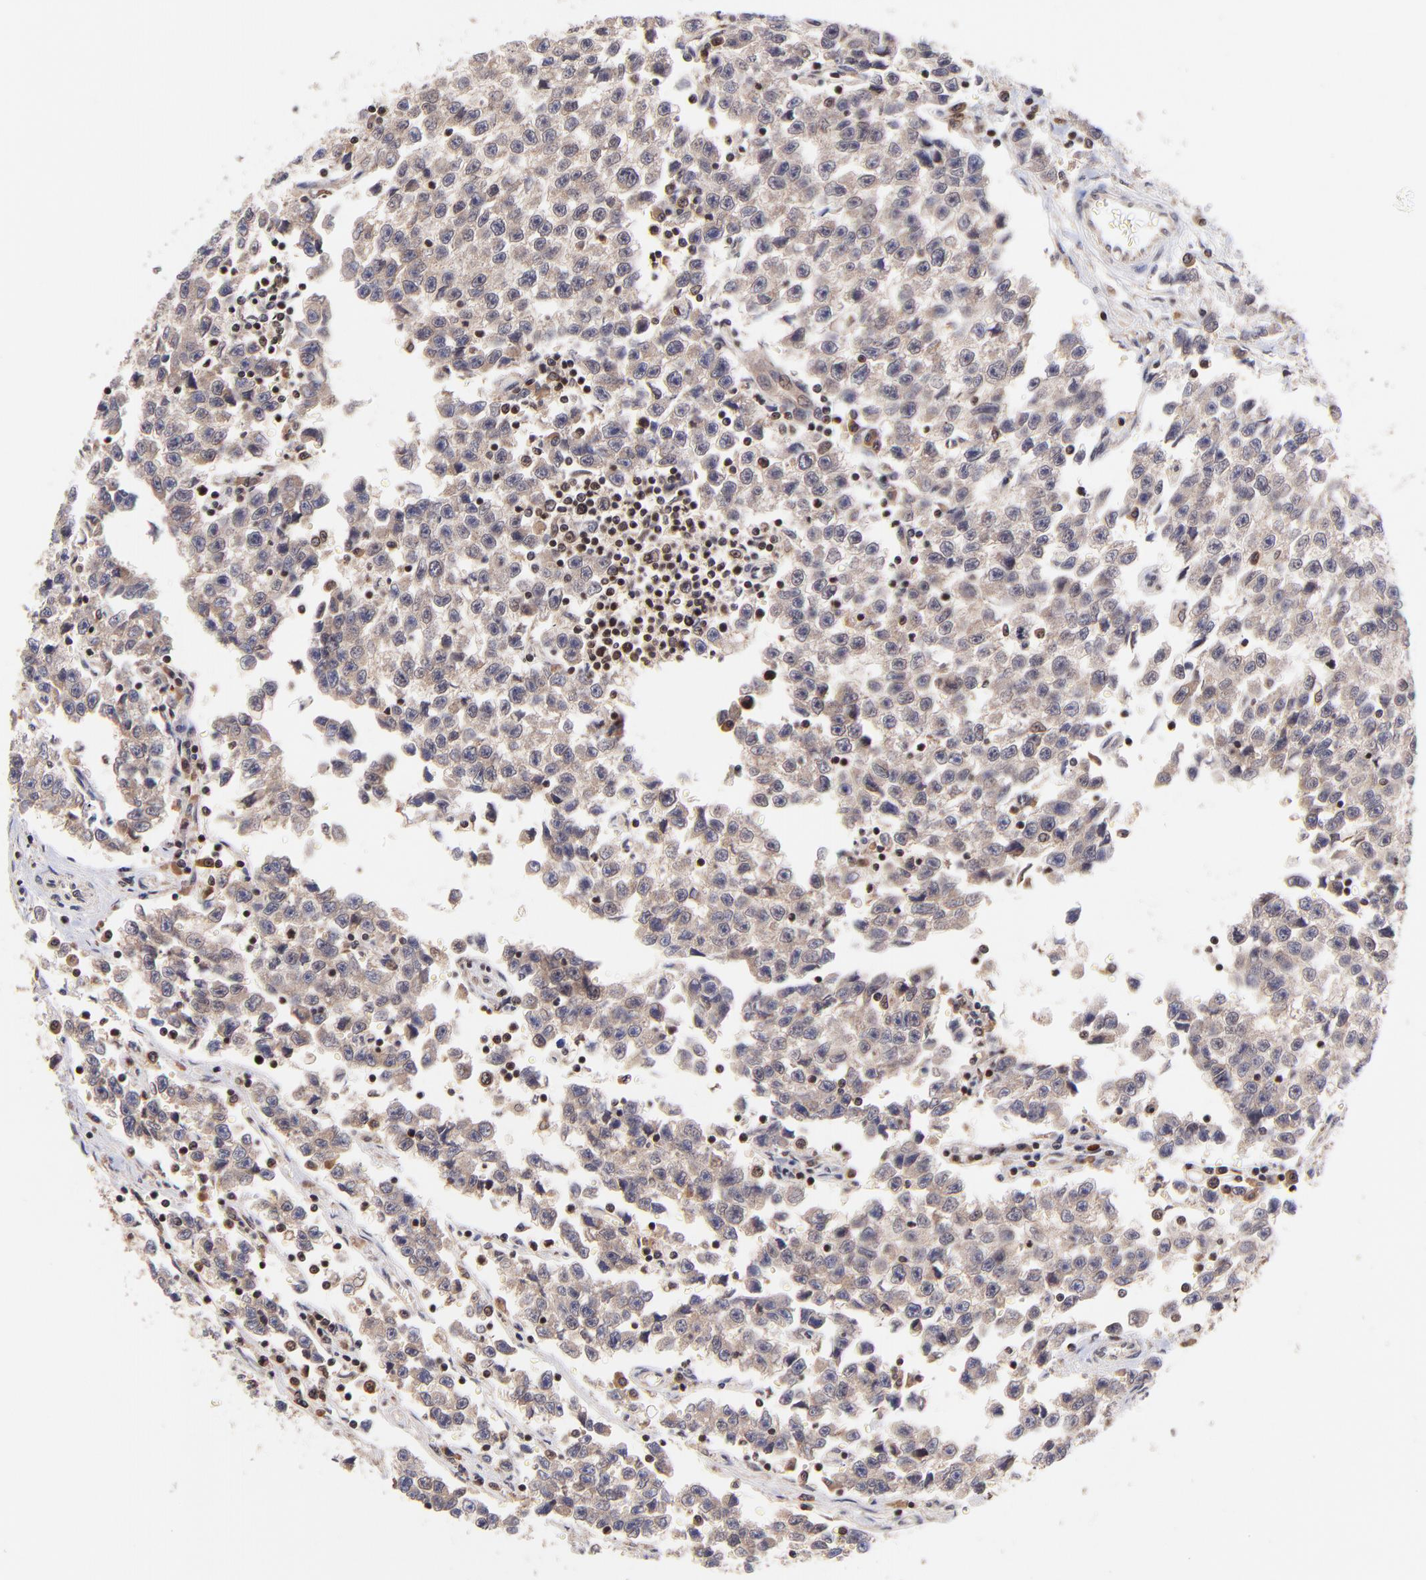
{"staining": {"intensity": "weak", "quantity": ">75%", "location": "cytoplasmic/membranous"}, "tissue": "testis cancer", "cell_type": "Tumor cells", "image_type": "cancer", "snomed": [{"axis": "morphology", "description": "Seminoma, NOS"}, {"axis": "topography", "description": "Testis"}], "caption": "There is low levels of weak cytoplasmic/membranous staining in tumor cells of seminoma (testis), as demonstrated by immunohistochemical staining (brown color).", "gene": "WDR25", "patient": {"sex": "male", "age": 35}}